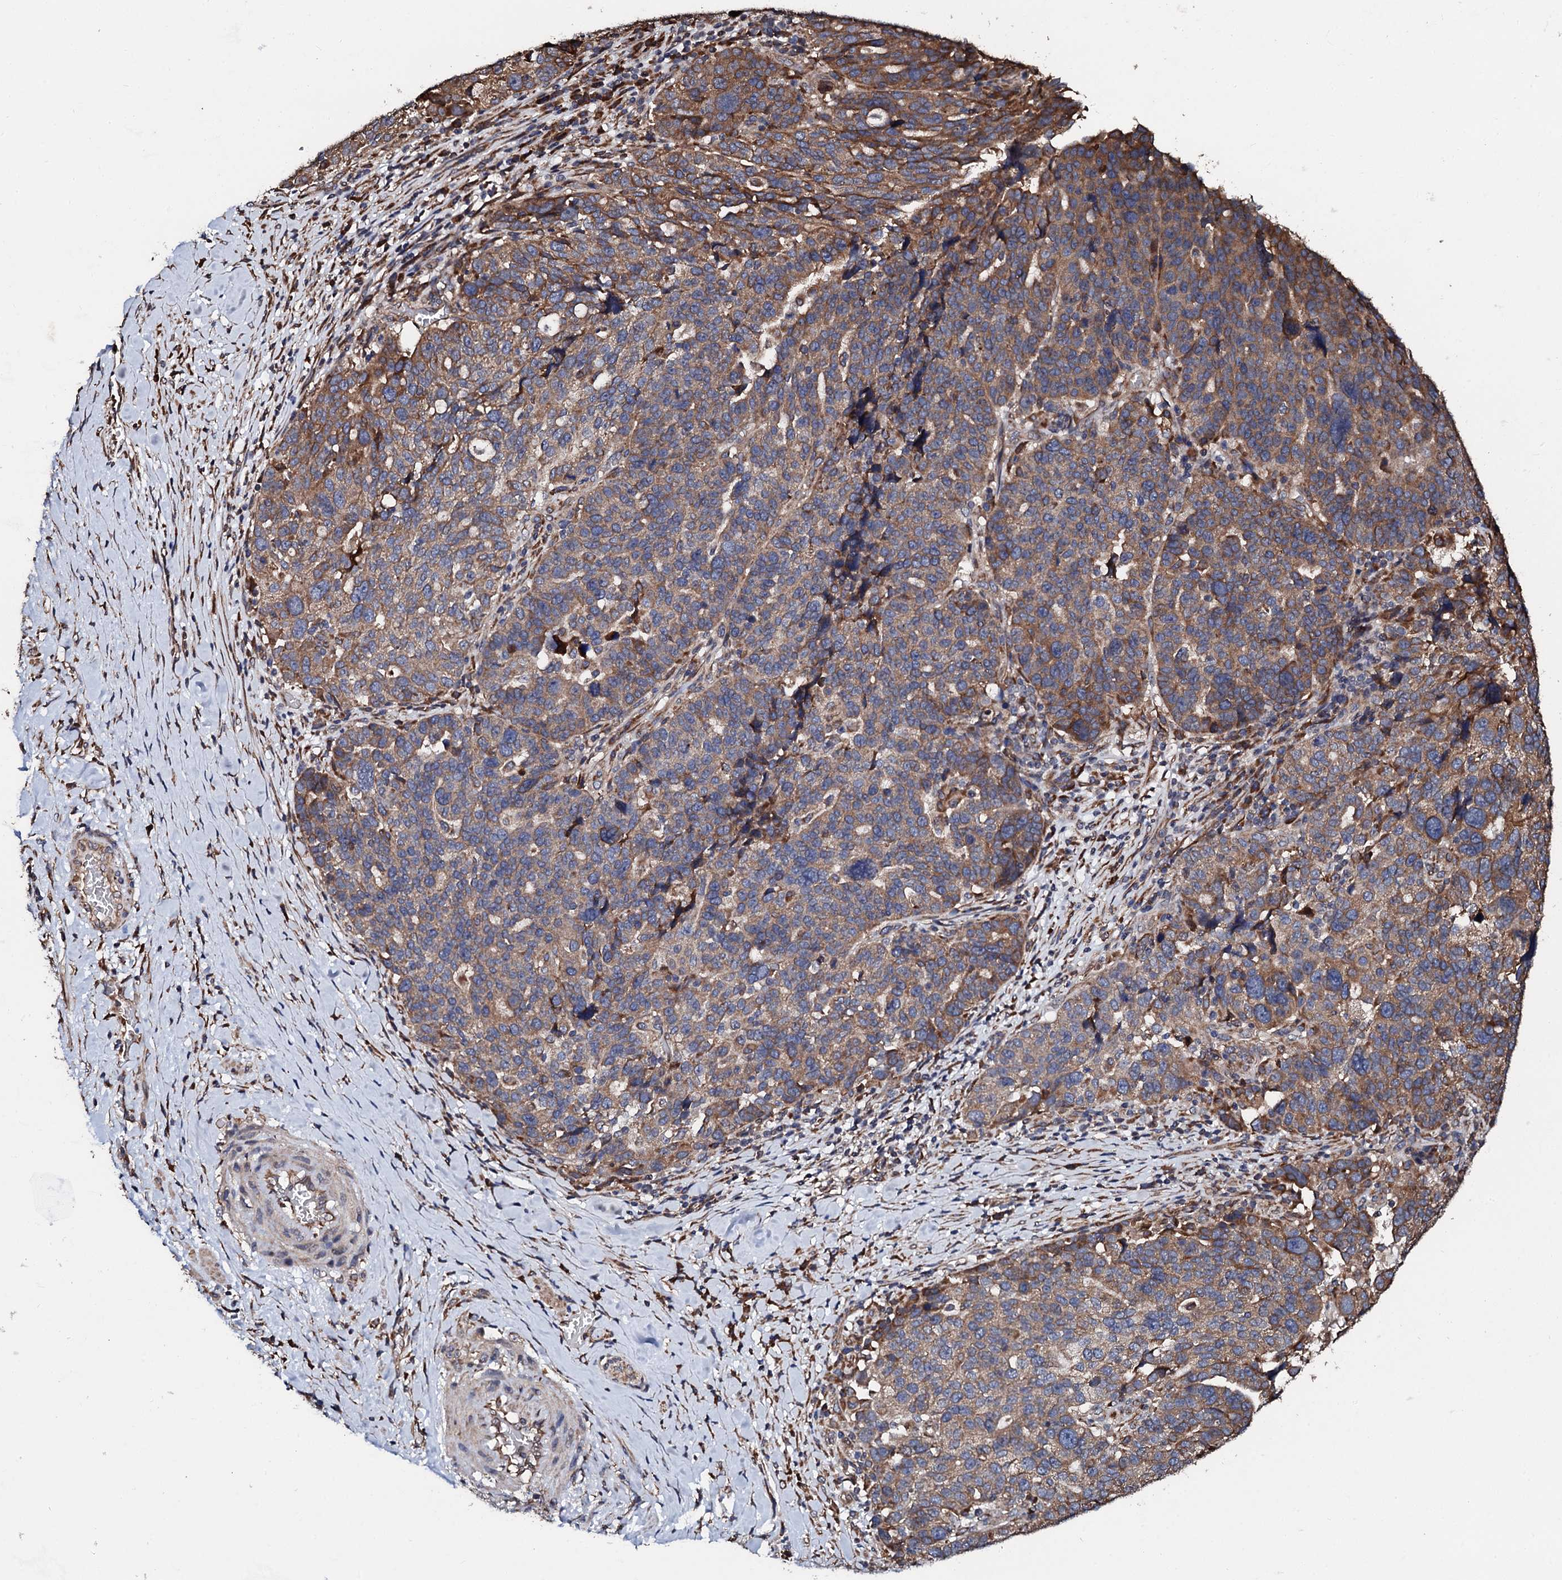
{"staining": {"intensity": "moderate", "quantity": ">75%", "location": "cytoplasmic/membranous"}, "tissue": "ovarian cancer", "cell_type": "Tumor cells", "image_type": "cancer", "snomed": [{"axis": "morphology", "description": "Cystadenocarcinoma, serous, NOS"}, {"axis": "topography", "description": "Ovary"}], "caption": "Human serous cystadenocarcinoma (ovarian) stained with a protein marker shows moderate staining in tumor cells.", "gene": "CKAP5", "patient": {"sex": "female", "age": 59}}